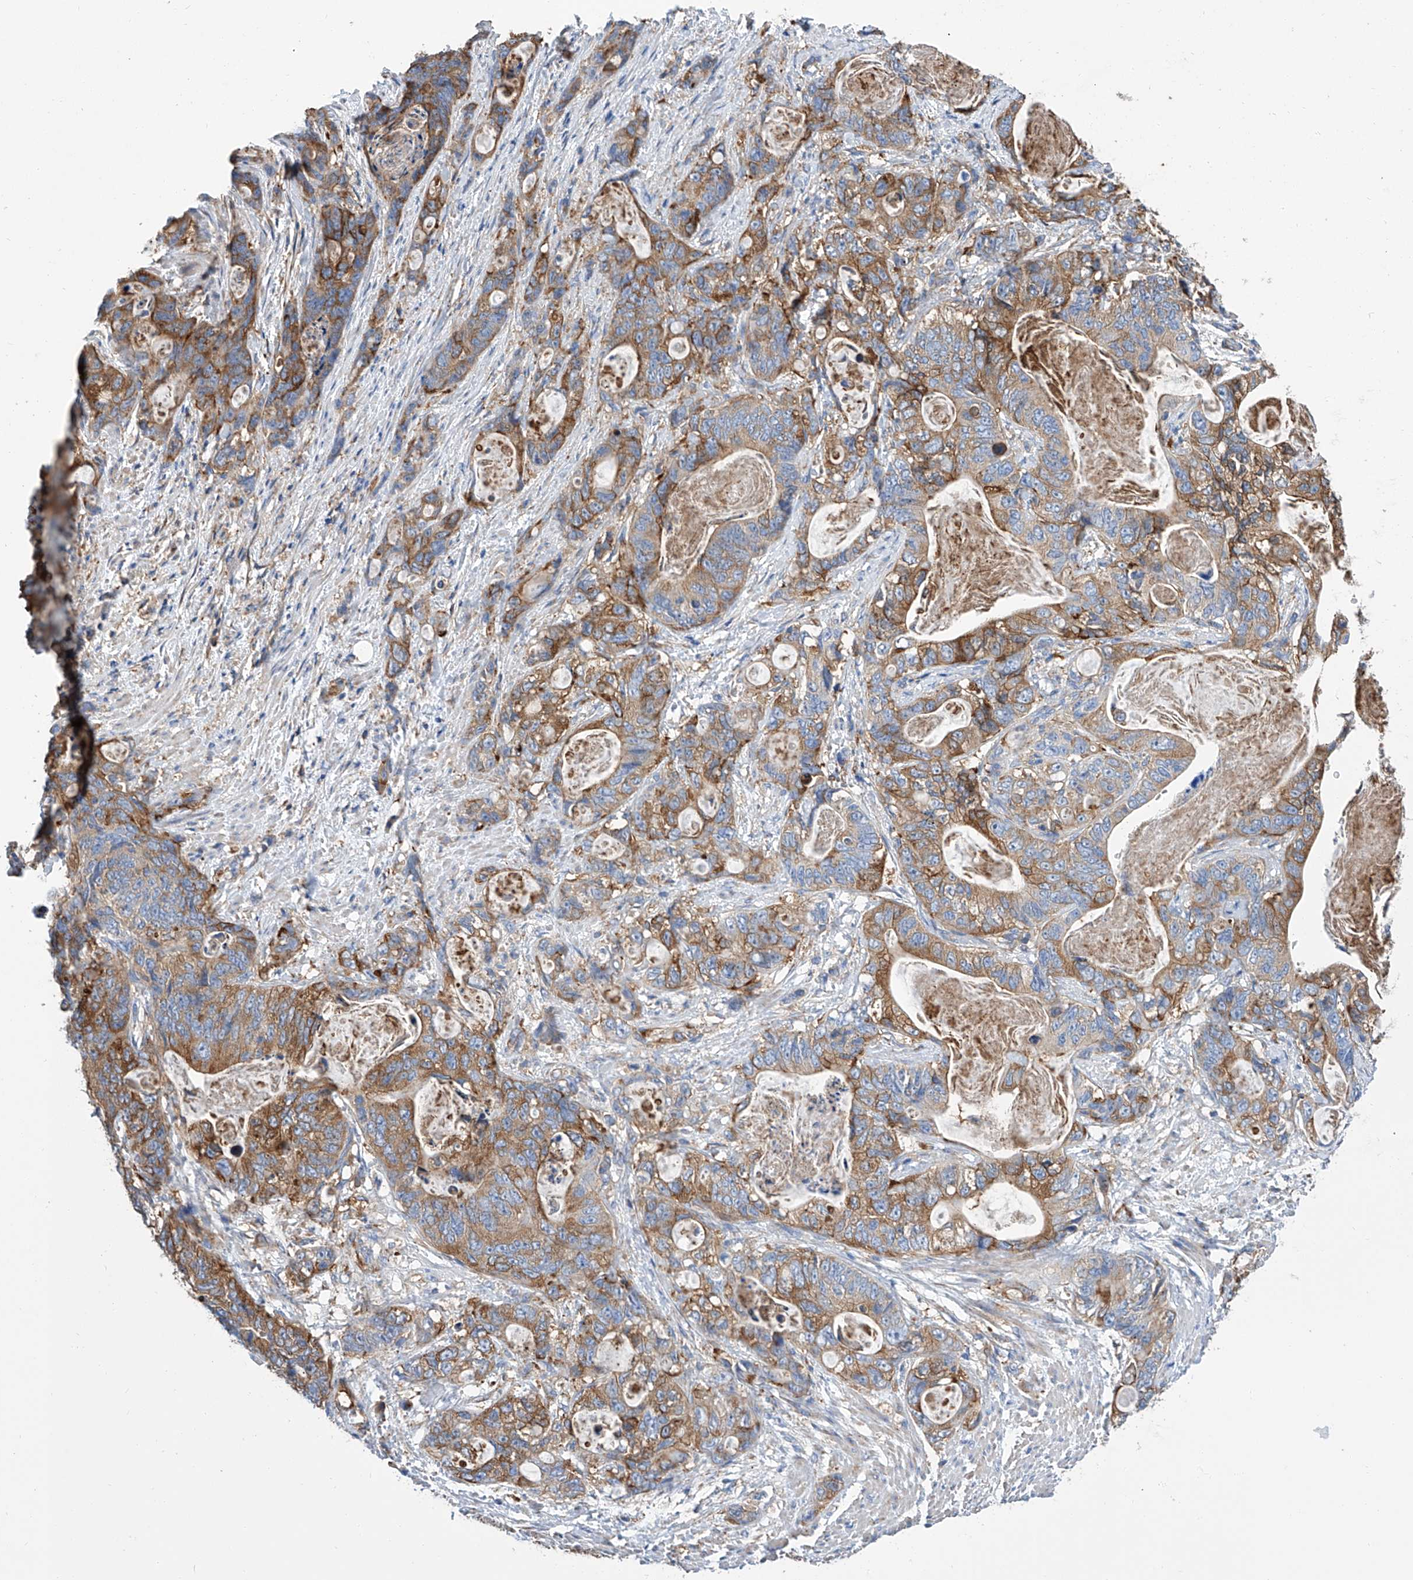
{"staining": {"intensity": "moderate", "quantity": ">75%", "location": "cytoplasmic/membranous"}, "tissue": "stomach cancer", "cell_type": "Tumor cells", "image_type": "cancer", "snomed": [{"axis": "morphology", "description": "Normal tissue, NOS"}, {"axis": "morphology", "description": "Adenocarcinoma, NOS"}, {"axis": "topography", "description": "Stomach"}], "caption": "Moderate cytoplasmic/membranous expression for a protein is seen in approximately >75% of tumor cells of stomach adenocarcinoma using immunohistochemistry (IHC).", "gene": "GPT", "patient": {"sex": "female", "age": 89}}